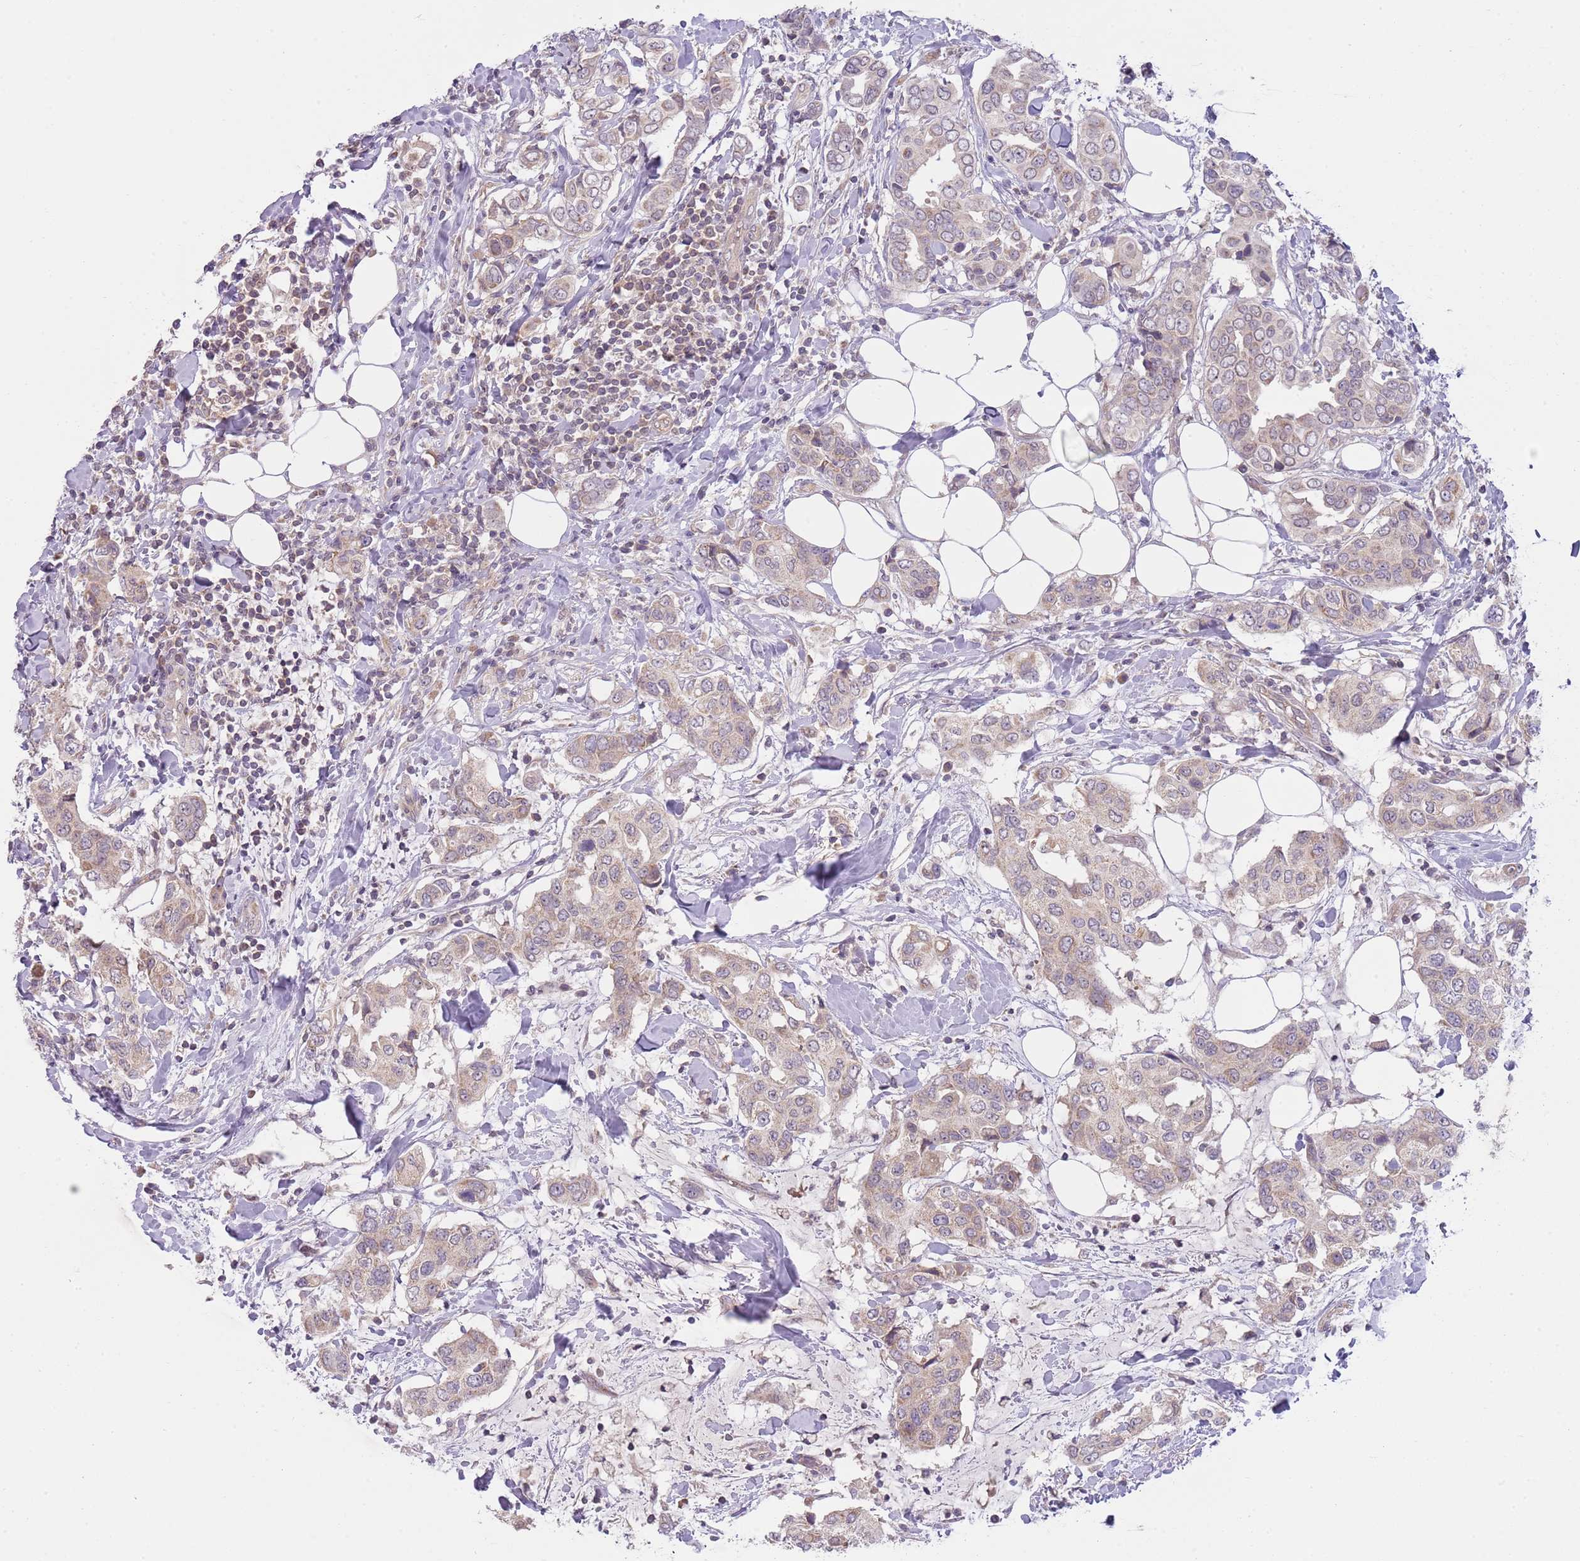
{"staining": {"intensity": "weak", "quantity": "25%-75%", "location": "cytoplasmic/membranous"}, "tissue": "breast cancer", "cell_type": "Tumor cells", "image_type": "cancer", "snomed": [{"axis": "morphology", "description": "Lobular carcinoma"}, {"axis": "topography", "description": "Breast"}], "caption": "Brown immunohistochemical staining in breast cancer (lobular carcinoma) displays weak cytoplasmic/membranous staining in approximately 25%-75% of tumor cells. The protein of interest is shown in brown color, while the nuclei are stained blue.", "gene": "SKOR2", "patient": {"sex": "female", "age": 51}}